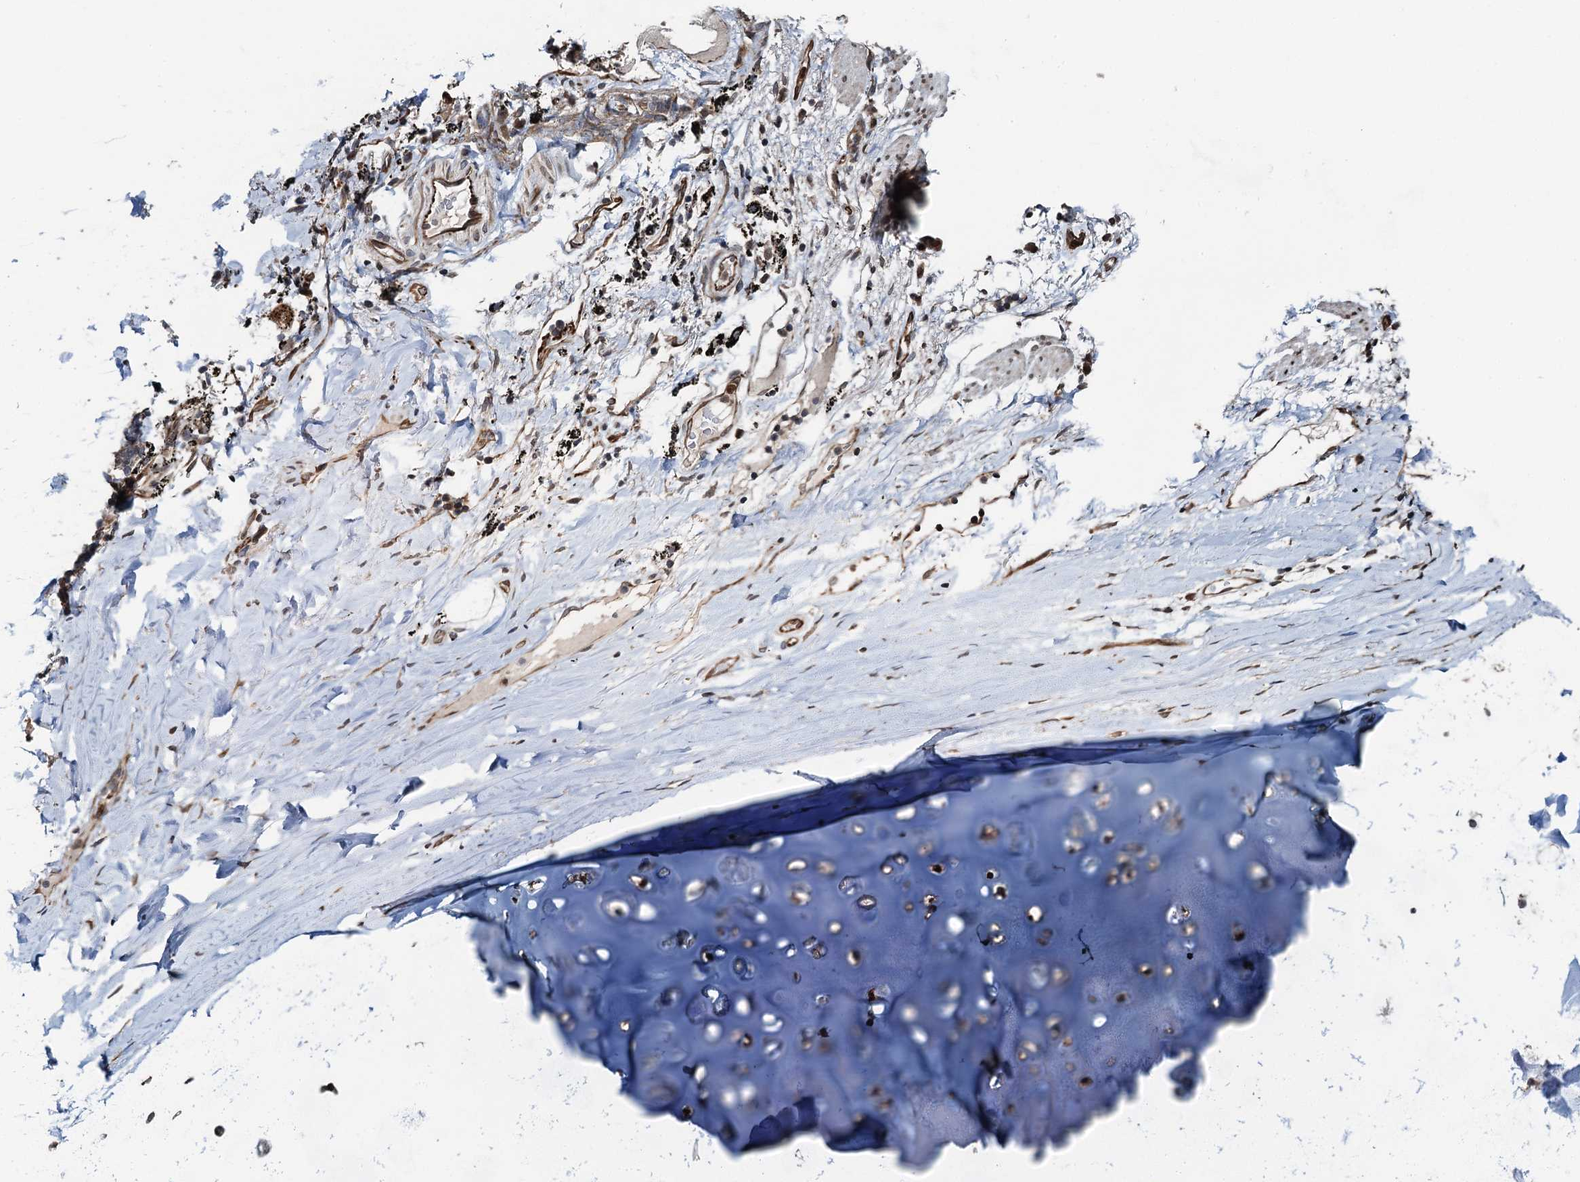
{"staining": {"intensity": "negative", "quantity": "none", "location": "none"}, "tissue": "adipose tissue", "cell_type": "Adipocytes", "image_type": "normal", "snomed": [{"axis": "morphology", "description": "Normal tissue, NOS"}, {"axis": "topography", "description": "Lymph node"}, {"axis": "topography", "description": "Bronchus"}], "caption": "DAB immunohistochemical staining of unremarkable human adipose tissue shows no significant positivity in adipocytes. (DAB IHC visualized using brightfield microscopy, high magnification).", "gene": "WHAMM", "patient": {"sex": "male", "age": 63}}